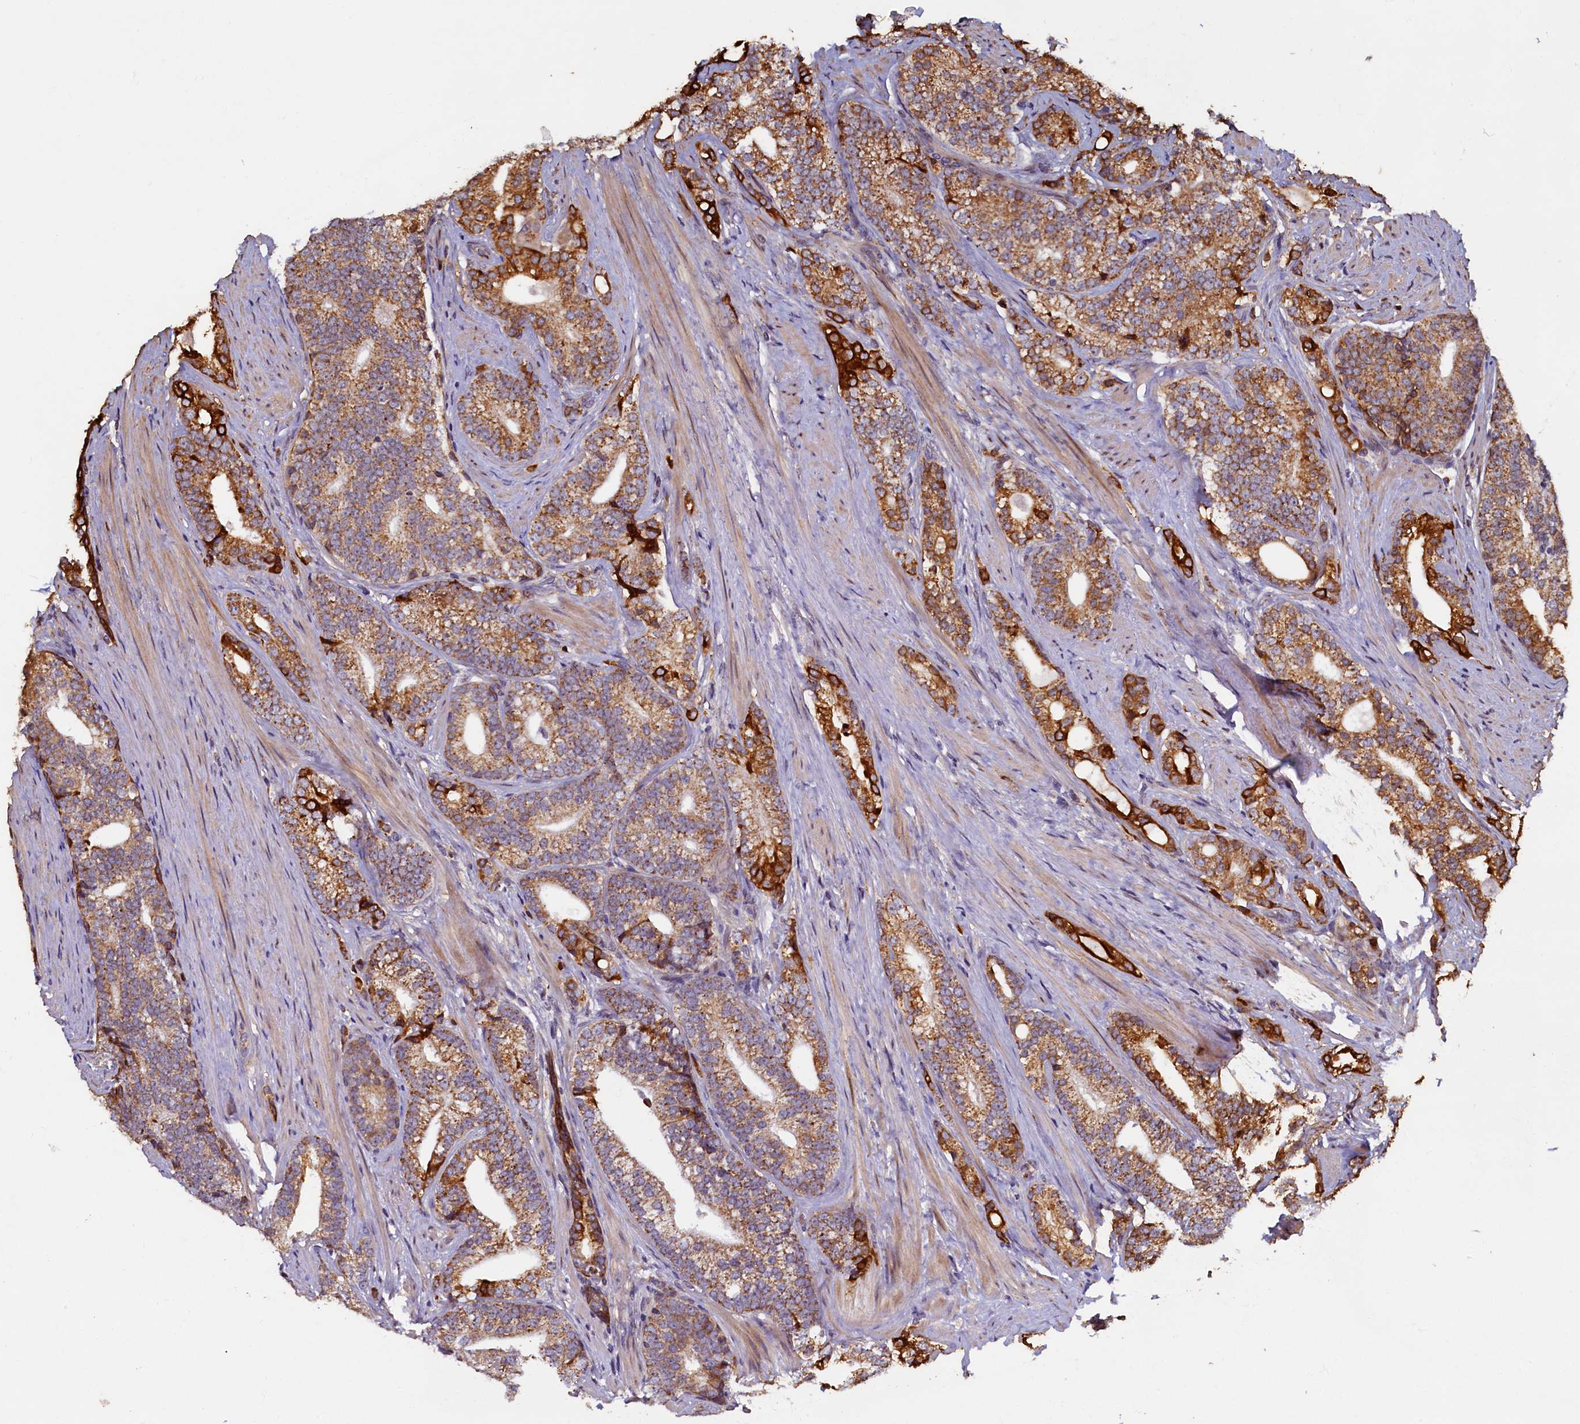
{"staining": {"intensity": "moderate", "quantity": ">75%", "location": "cytoplasmic/membranous"}, "tissue": "prostate cancer", "cell_type": "Tumor cells", "image_type": "cancer", "snomed": [{"axis": "morphology", "description": "Adenocarcinoma, Low grade"}, {"axis": "topography", "description": "Prostate"}], "caption": "Immunohistochemistry (IHC) image of neoplastic tissue: prostate low-grade adenocarcinoma stained using immunohistochemistry (IHC) displays medium levels of moderate protein expression localized specifically in the cytoplasmic/membranous of tumor cells, appearing as a cytoplasmic/membranous brown color.", "gene": "NCKAP5L", "patient": {"sex": "male", "age": 71}}